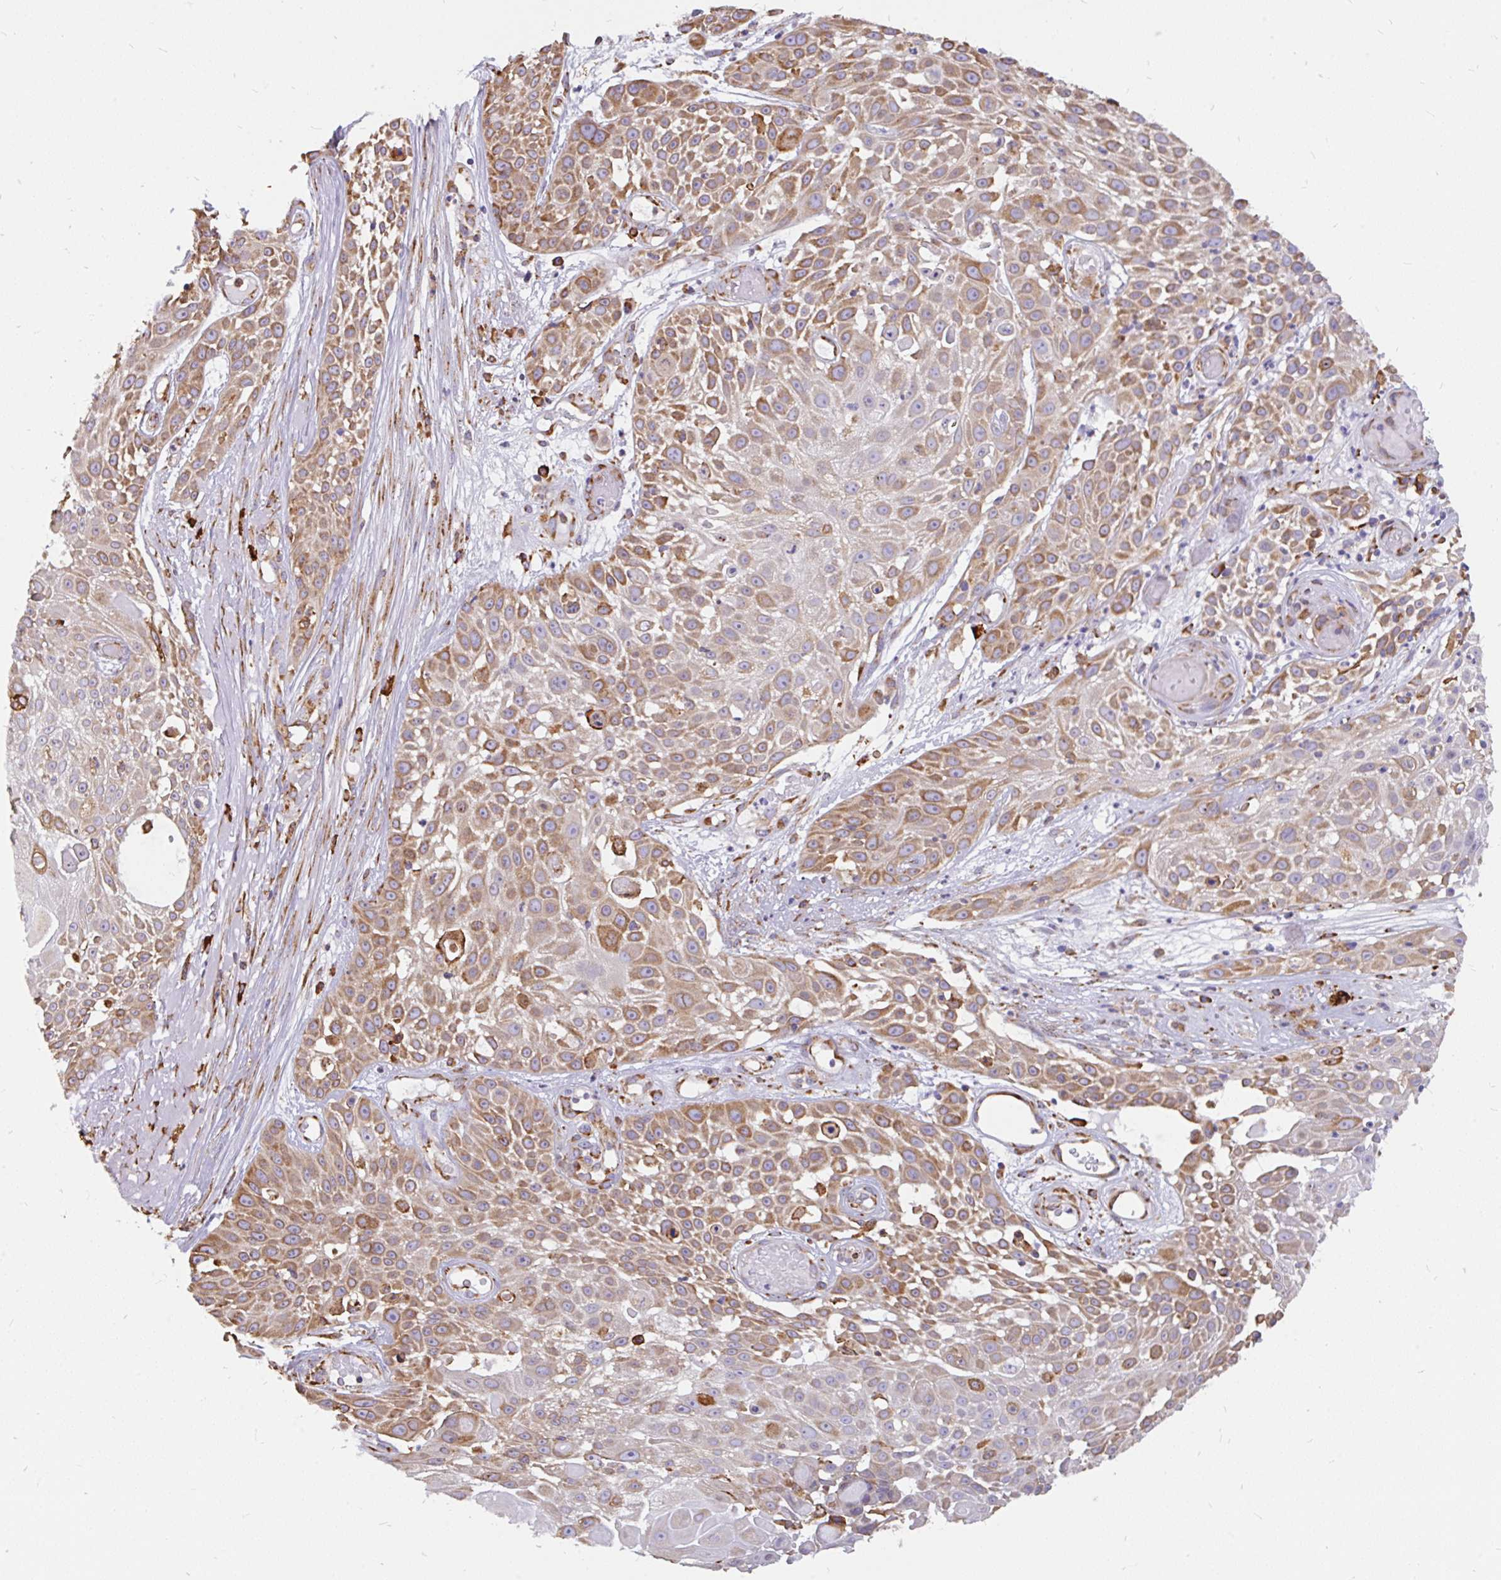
{"staining": {"intensity": "moderate", "quantity": ">75%", "location": "cytoplasmic/membranous"}, "tissue": "skin cancer", "cell_type": "Tumor cells", "image_type": "cancer", "snomed": [{"axis": "morphology", "description": "Squamous cell carcinoma, NOS"}, {"axis": "topography", "description": "Skin"}], "caption": "Immunohistochemical staining of skin squamous cell carcinoma demonstrates medium levels of moderate cytoplasmic/membranous expression in approximately >75% of tumor cells. (brown staining indicates protein expression, while blue staining denotes nuclei).", "gene": "EML5", "patient": {"sex": "female", "age": 86}}